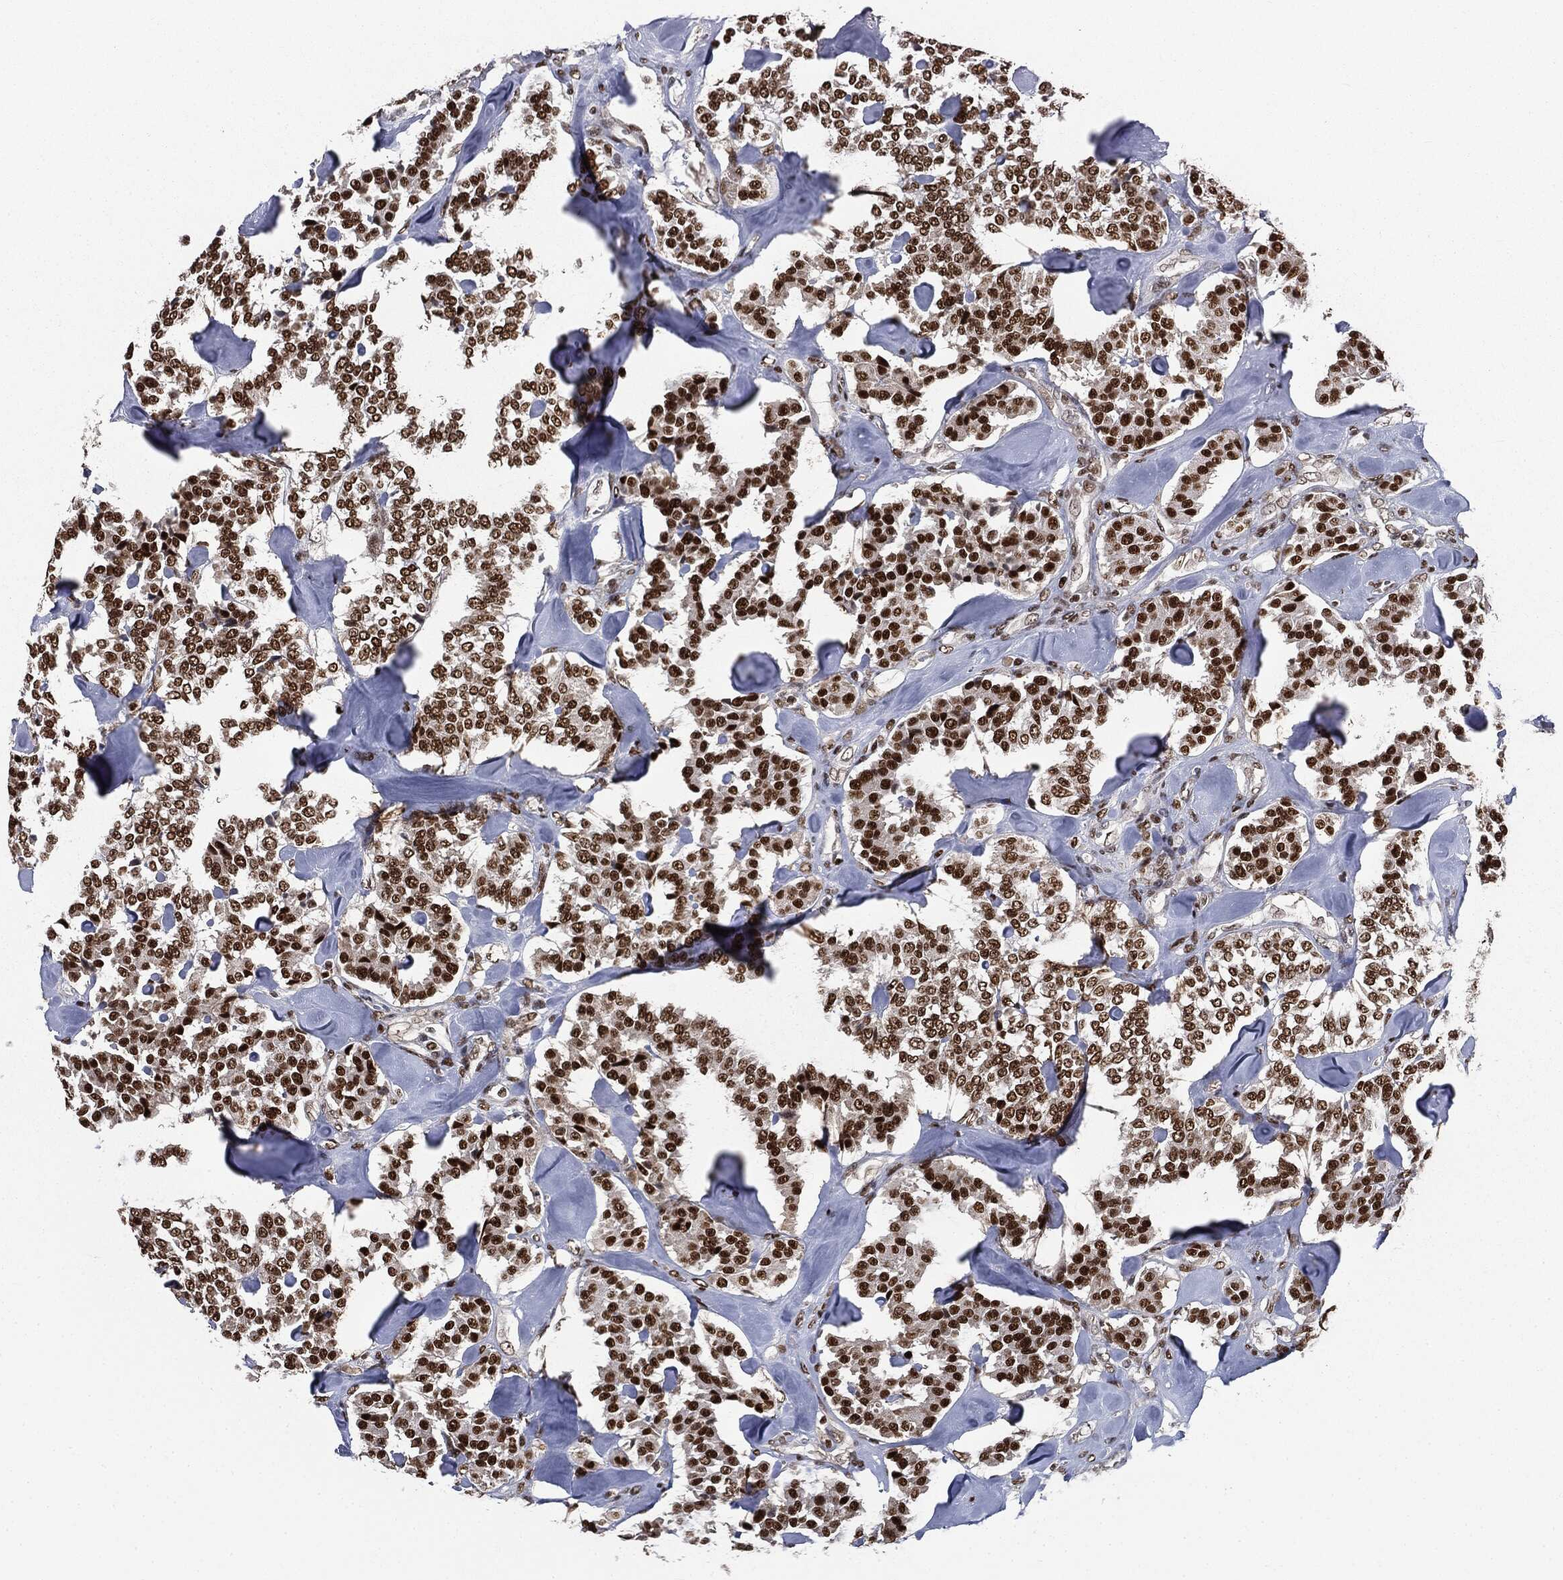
{"staining": {"intensity": "strong", "quantity": ">75%", "location": "nuclear"}, "tissue": "carcinoid", "cell_type": "Tumor cells", "image_type": "cancer", "snomed": [{"axis": "morphology", "description": "Carcinoid, malignant, NOS"}, {"axis": "topography", "description": "Pancreas"}], "caption": "Protein staining of carcinoid (malignant) tissue exhibits strong nuclear positivity in about >75% of tumor cells. (IHC, brightfield microscopy, high magnification).", "gene": "DPH2", "patient": {"sex": "male", "age": 41}}